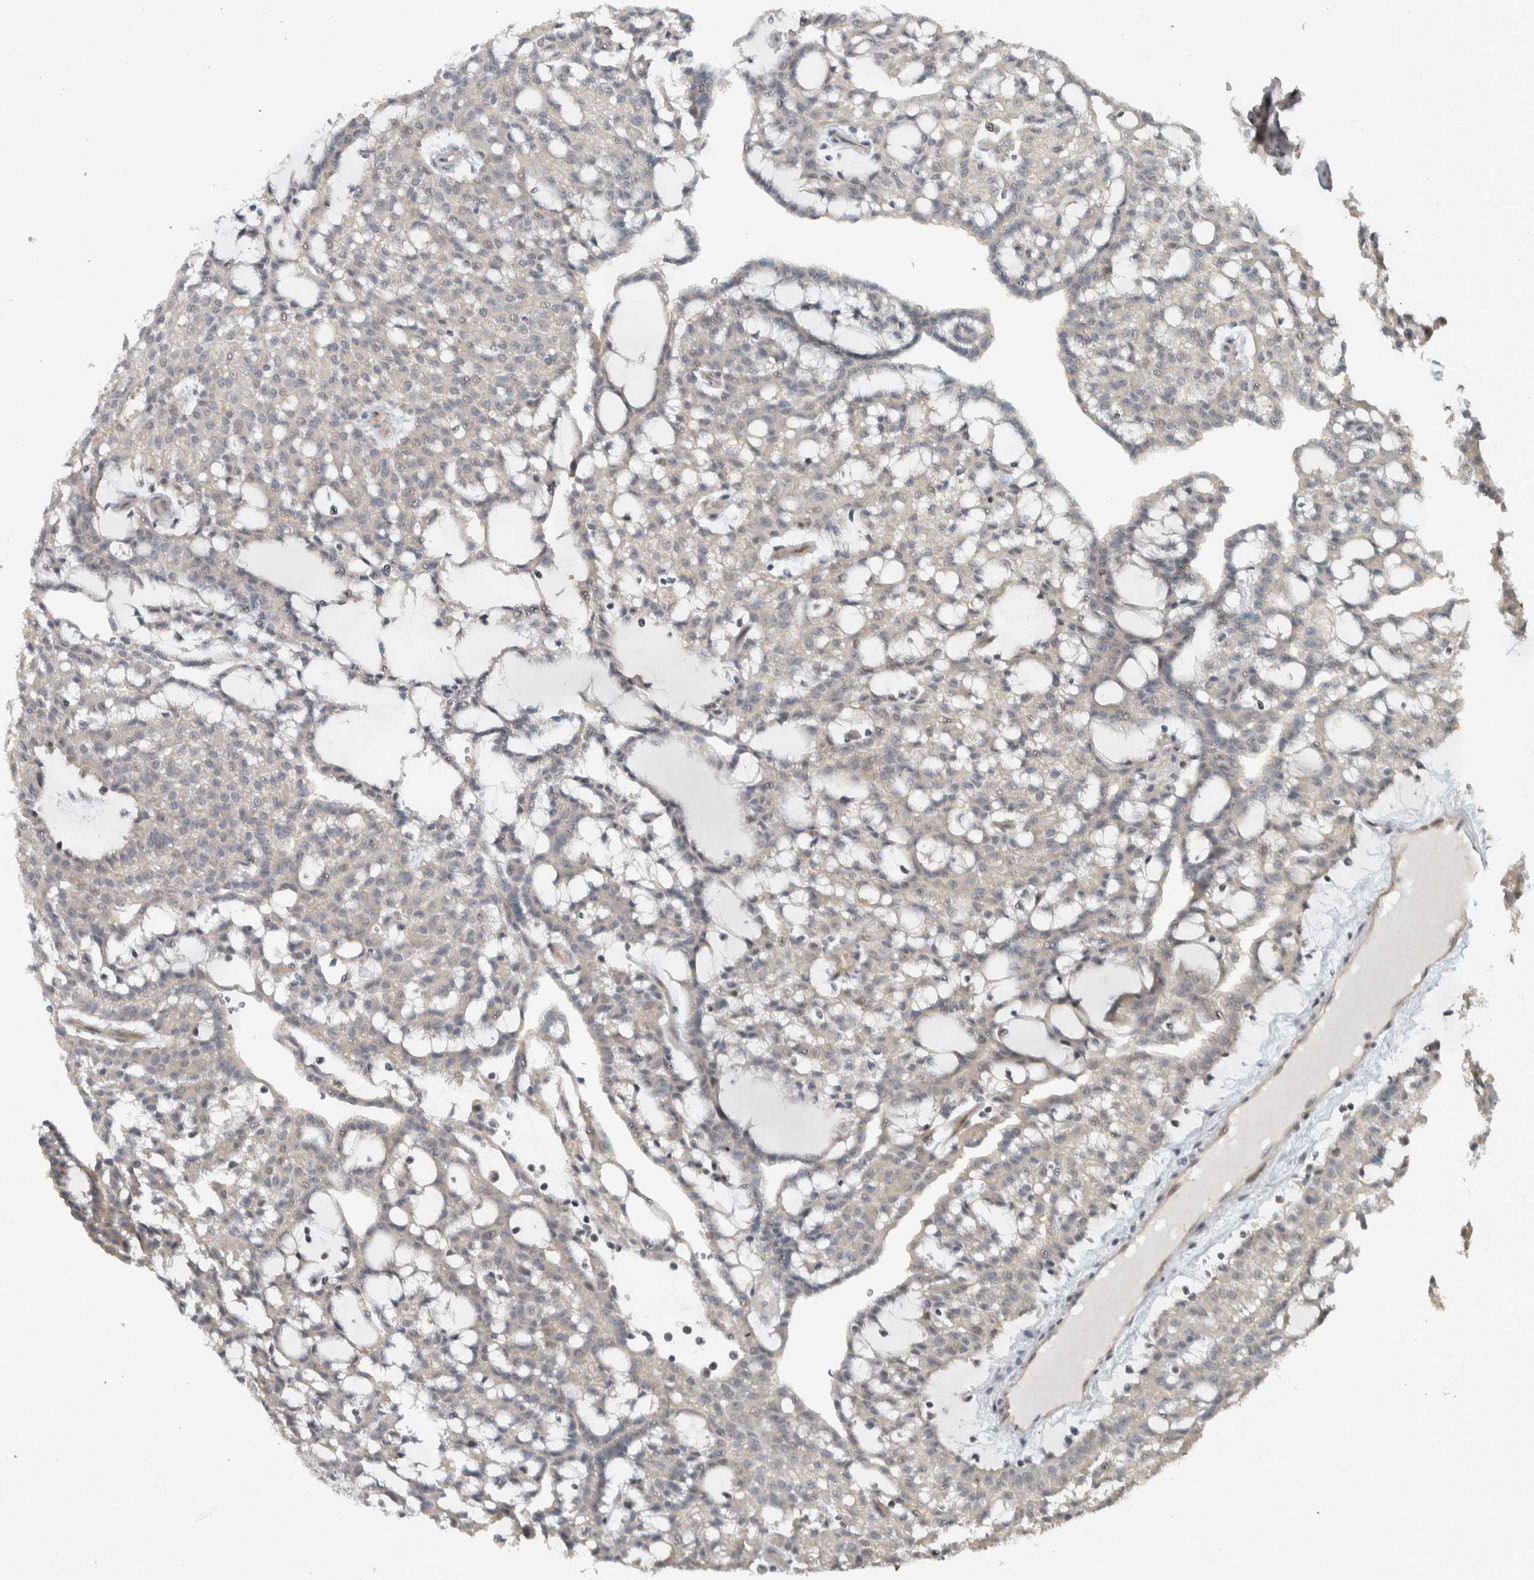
{"staining": {"intensity": "negative", "quantity": "none", "location": "none"}, "tissue": "renal cancer", "cell_type": "Tumor cells", "image_type": "cancer", "snomed": [{"axis": "morphology", "description": "Adenocarcinoma, NOS"}, {"axis": "topography", "description": "Kidney"}], "caption": "IHC histopathology image of human renal cancer (adenocarcinoma) stained for a protein (brown), which reveals no expression in tumor cells.", "gene": "NAPG", "patient": {"sex": "male", "age": 63}}